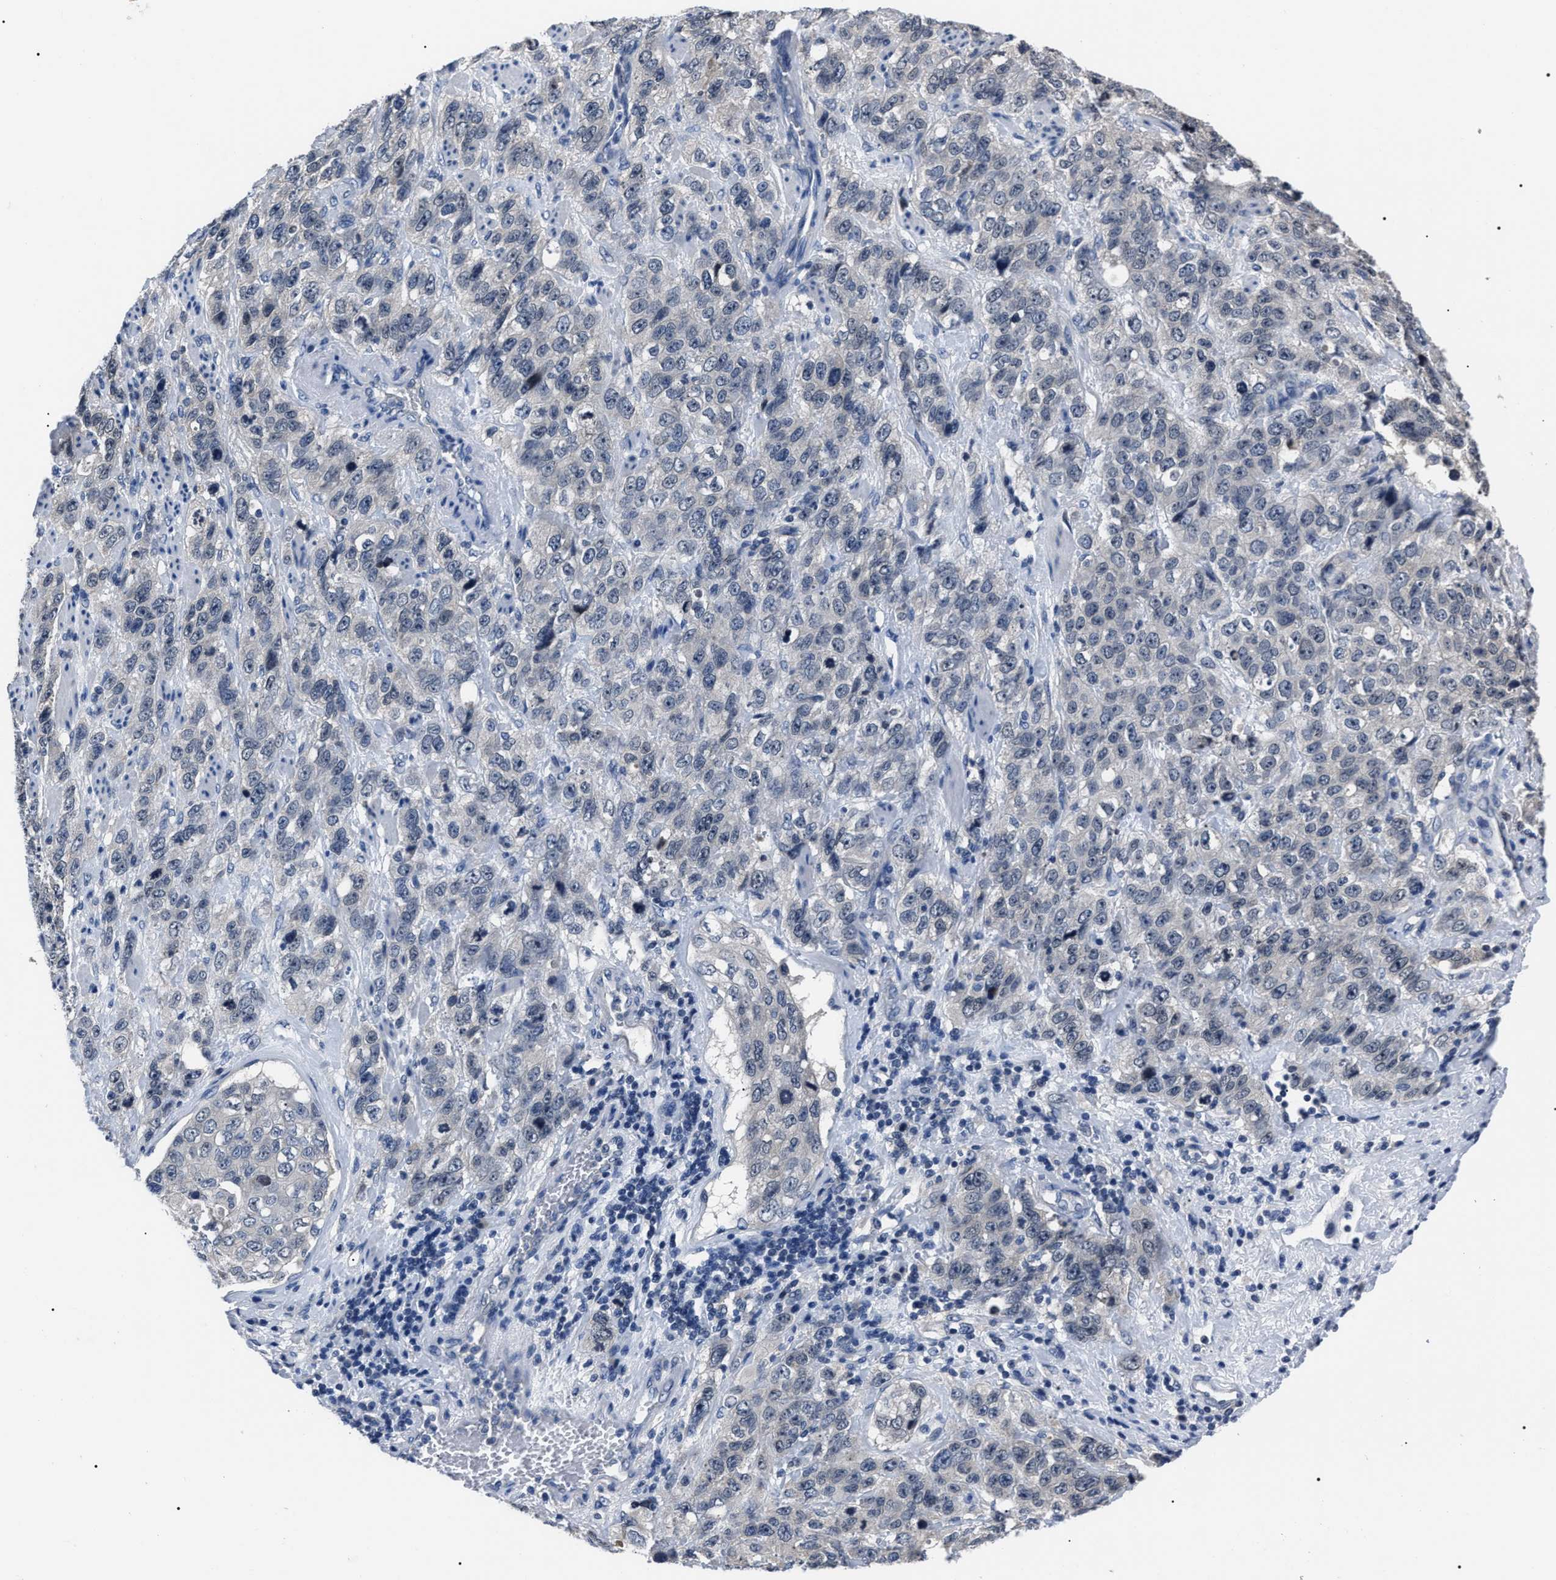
{"staining": {"intensity": "negative", "quantity": "none", "location": "none"}, "tissue": "stomach cancer", "cell_type": "Tumor cells", "image_type": "cancer", "snomed": [{"axis": "morphology", "description": "Adenocarcinoma, NOS"}, {"axis": "topography", "description": "Stomach"}], "caption": "IHC image of neoplastic tissue: stomach cancer (adenocarcinoma) stained with DAB displays no significant protein staining in tumor cells.", "gene": "LRWD1", "patient": {"sex": "male", "age": 48}}